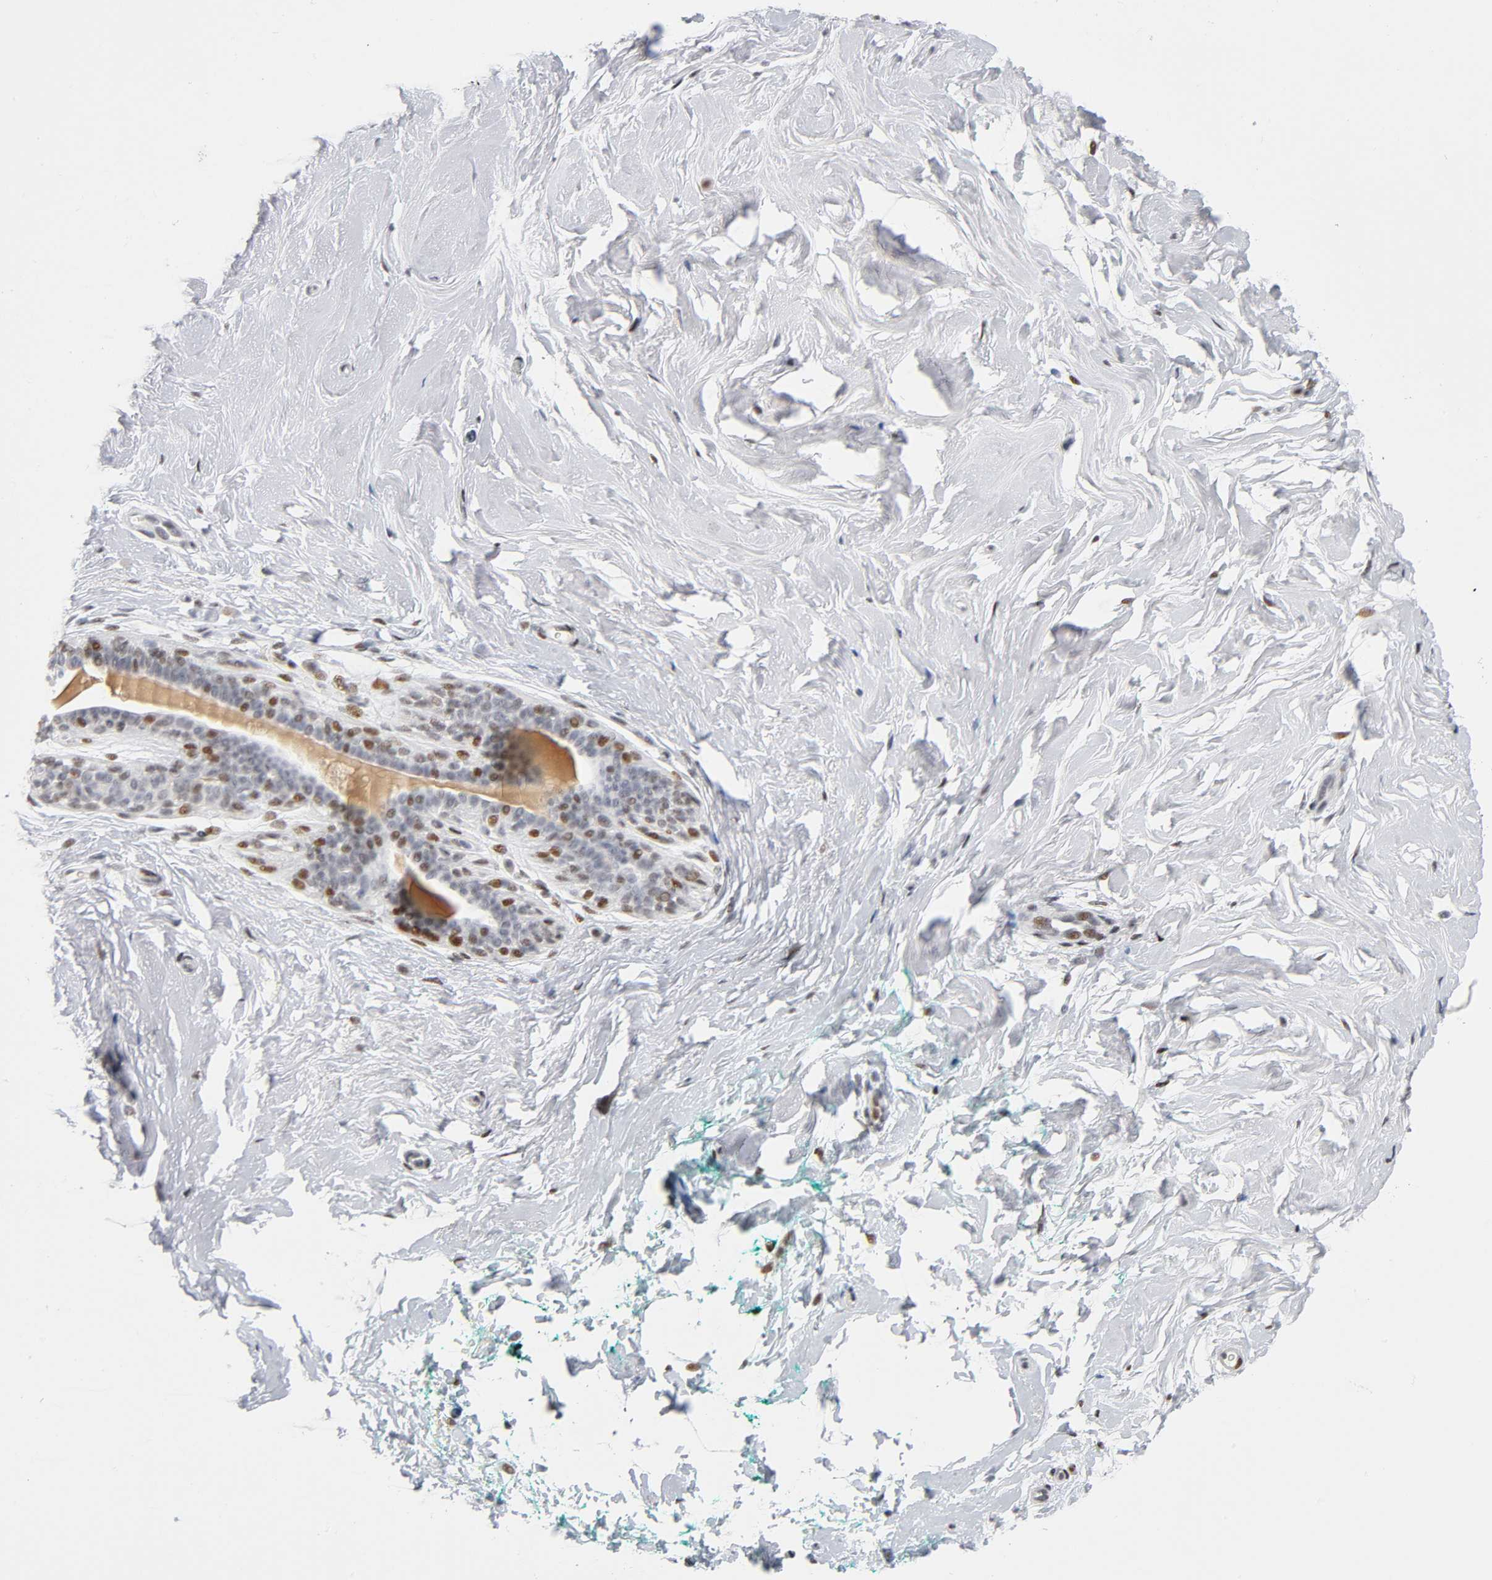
{"staining": {"intensity": "moderate", "quantity": ">75%", "location": "nuclear"}, "tissue": "breast", "cell_type": "Adipocytes", "image_type": "normal", "snomed": [{"axis": "morphology", "description": "Normal tissue, NOS"}, {"axis": "topography", "description": "Breast"}], "caption": "Protein expression analysis of unremarkable breast exhibits moderate nuclear positivity in approximately >75% of adipocytes.", "gene": "SP3", "patient": {"sex": "female", "age": 52}}